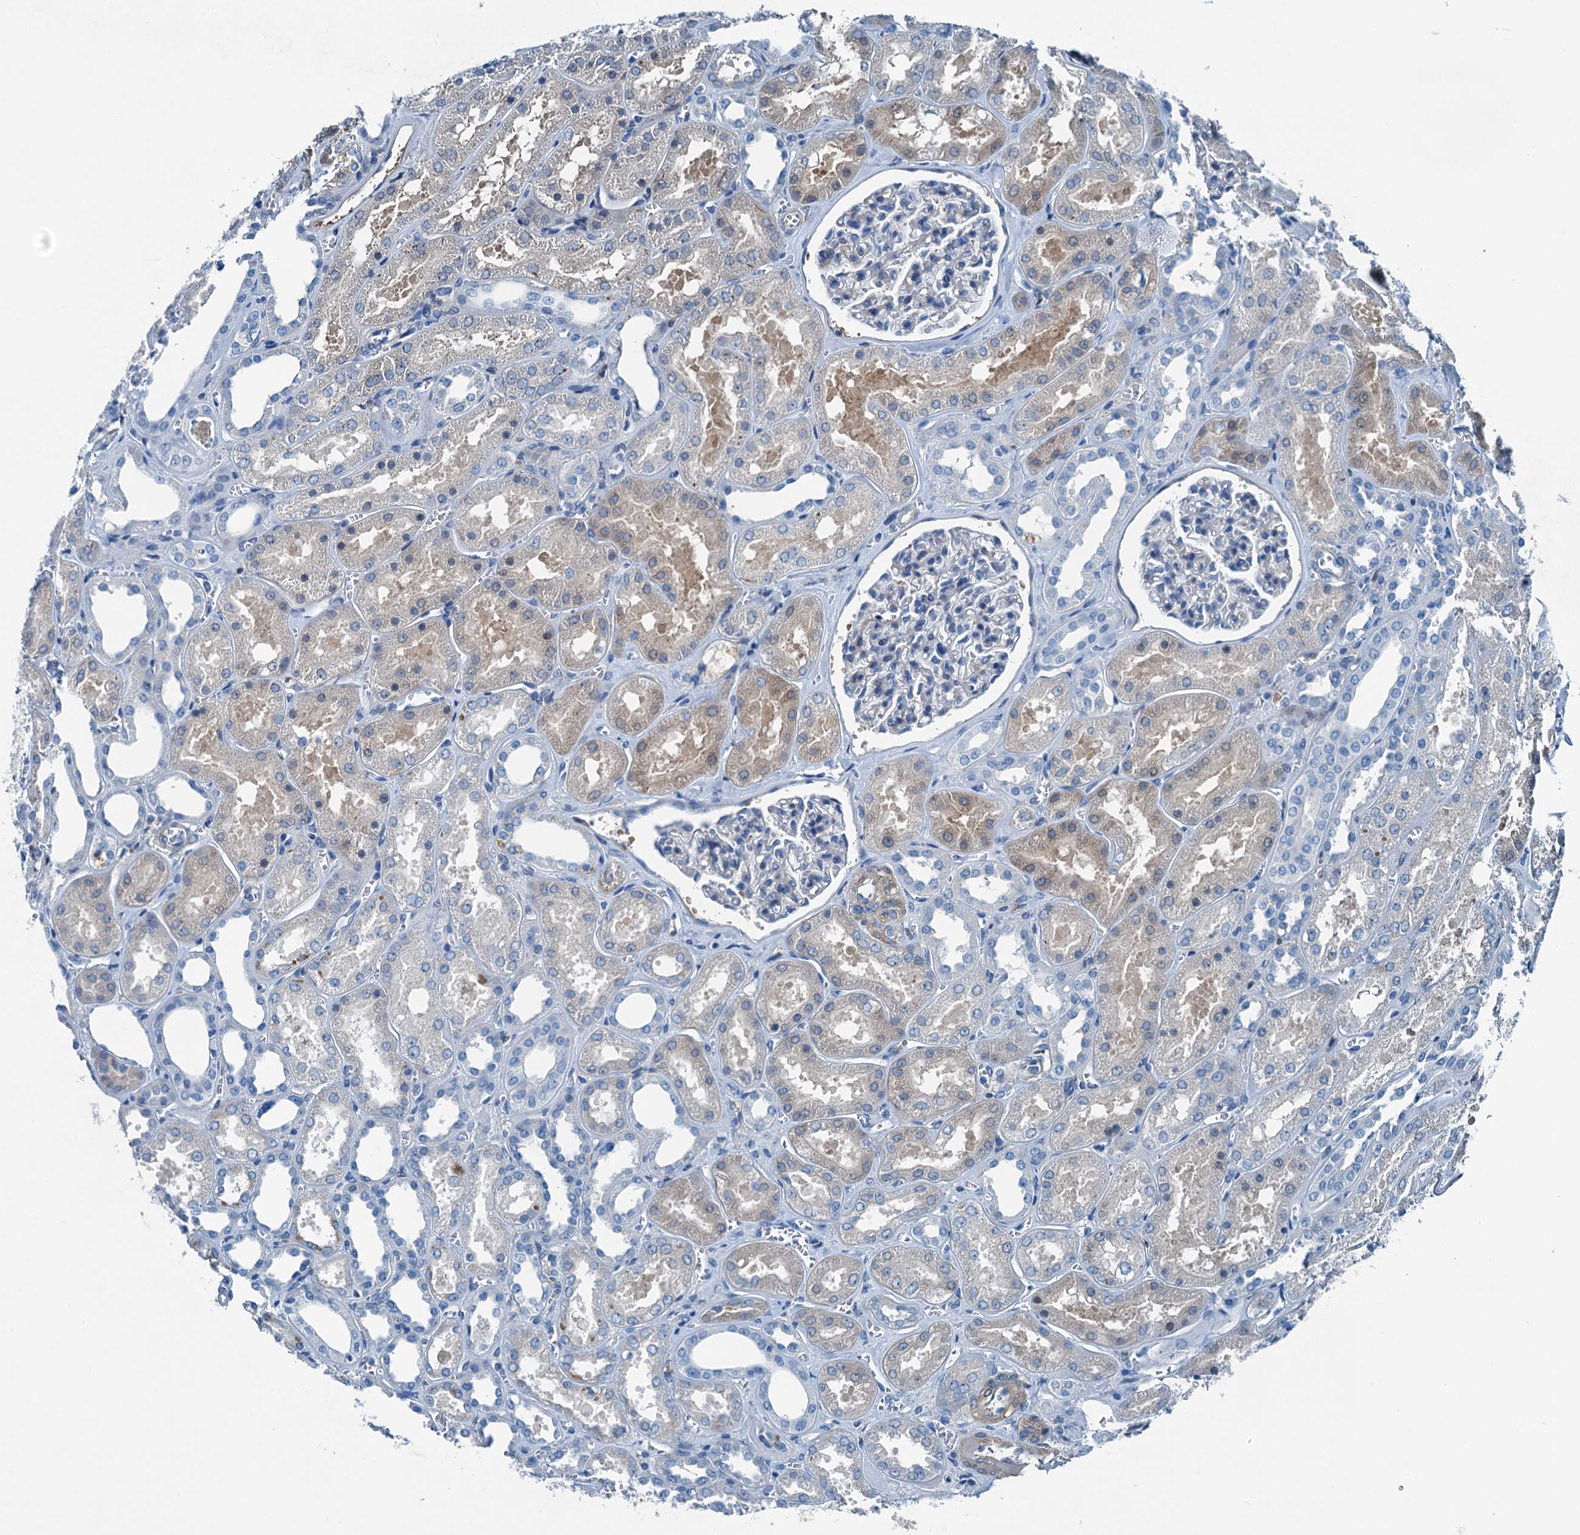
{"staining": {"intensity": "negative", "quantity": "none", "location": "none"}, "tissue": "kidney", "cell_type": "Cells in glomeruli", "image_type": "normal", "snomed": [{"axis": "morphology", "description": "Normal tissue, NOS"}, {"axis": "morphology", "description": "Adenocarcinoma, NOS"}, {"axis": "topography", "description": "Kidney"}], "caption": "This is a photomicrograph of IHC staining of benign kidney, which shows no staining in cells in glomeruli.", "gene": "RAB3IL1", "patient": {"sex": "female", "age": 68}}